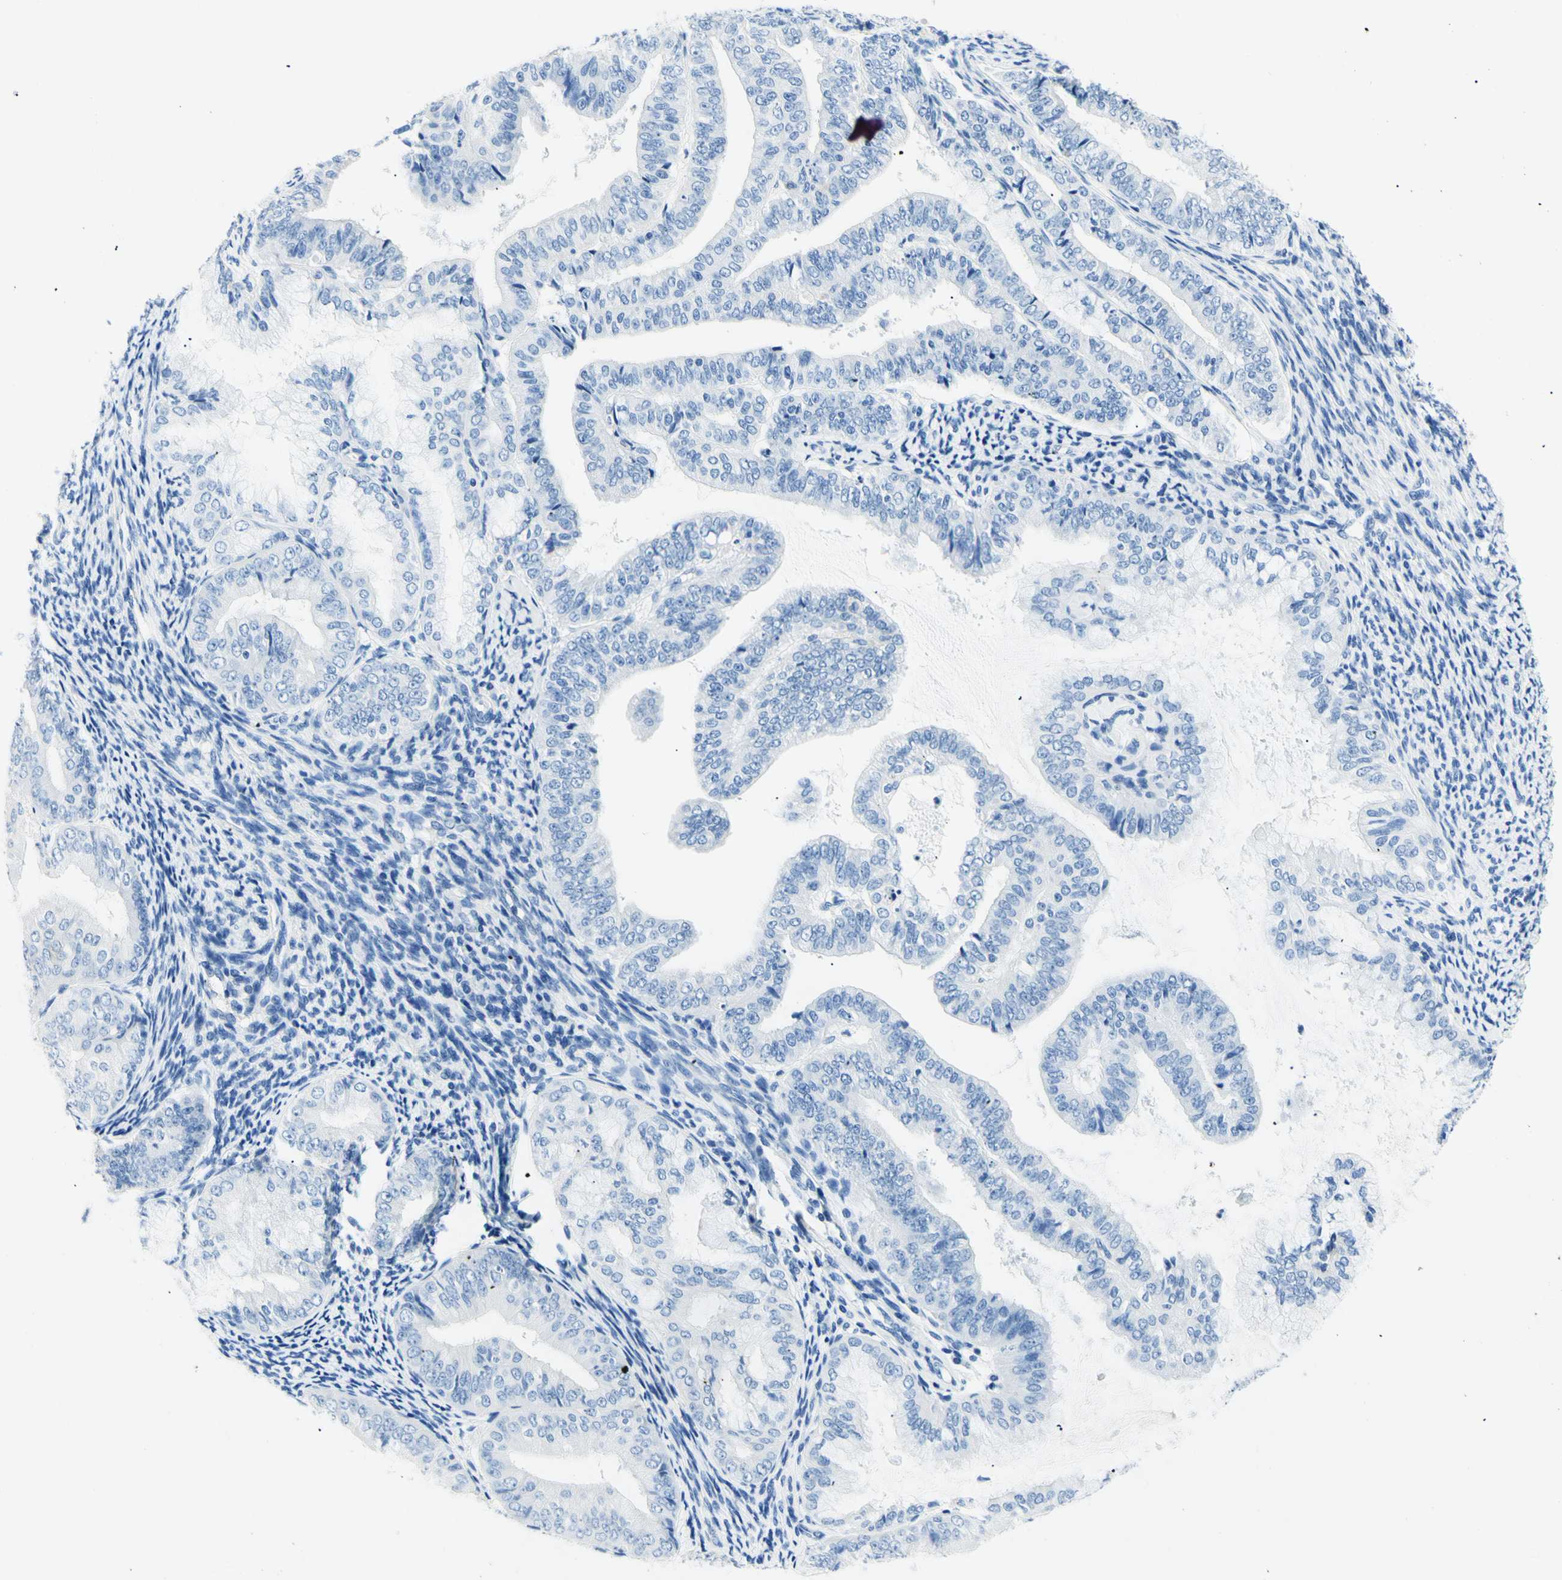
{"staining": {"intensity": "negative", "quantity": "none", "location": "none"}, "tissue": "endometrial cancer", "cell_type": "Tumor cells", "image_type": "cancer", "snomed": [{"axis": "morphology", "description": "Adenocarcinoma, NOS"}, {"axis": "topography", "description": "Endometrium"}], "caption": "Image shows no protein staining in tumor cells of adenocarcinoma (endometrial) tissue. (DAB (3,3'-diaminobenzidine) immunohistochemistry (IHC) visualized using brightfield microscopy, high magnification).", "gene": "HPCA", "patient": {"sex": "female", "age": 63}}